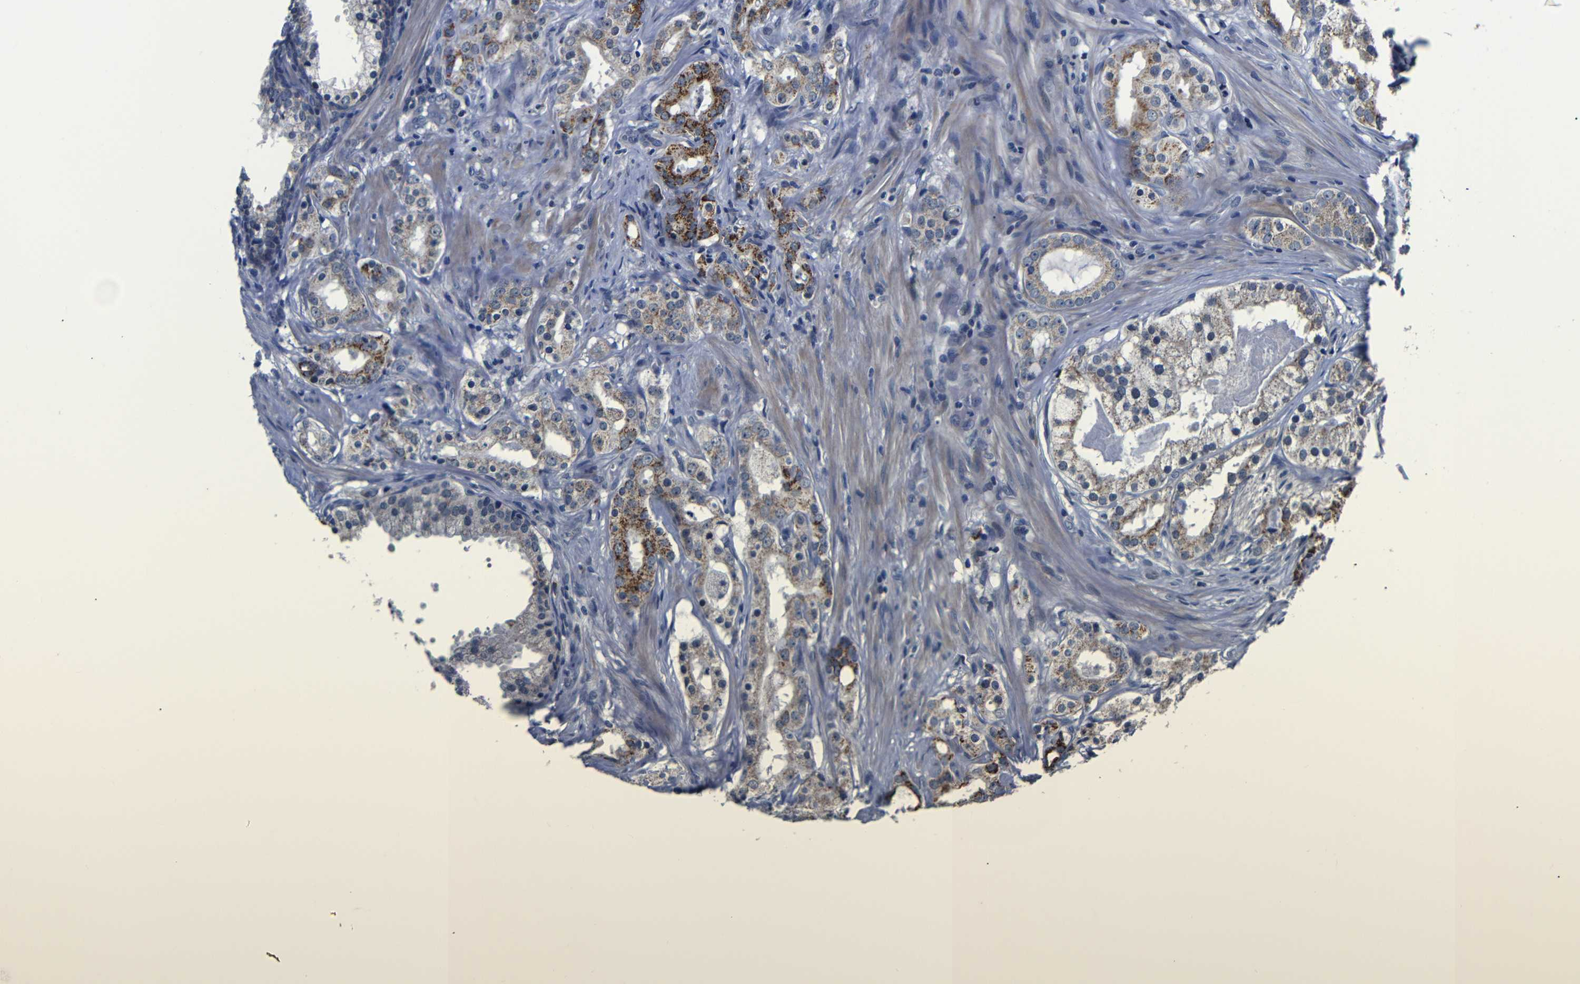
{"staining": {"intensity": "moderate", "quantity": ">75%", "location": "cytoplasmic/membranous"}, "tissue": "prostate cancer", "cell_type": "Tumor cells", "image_type": "cancer", "snomed": [{"axis": "morphology", "description": "Adenocarcinoma, Low grade"}, {"axis": "topography", "description": "Prostate"}], "caption": "The immunohistochemical stain highlights moderate cytoplasmic/membranous expression in tumor cells of prostate low-grade adenocarcinoma tissue. The staining was performed using DAB to visualize the protein expression in brown, while the nuclei were stained in blue with hematoxylin (Magnification: 20x).", "gene": "DEPP1", "patient": {"sex": "male", "age": 59}}